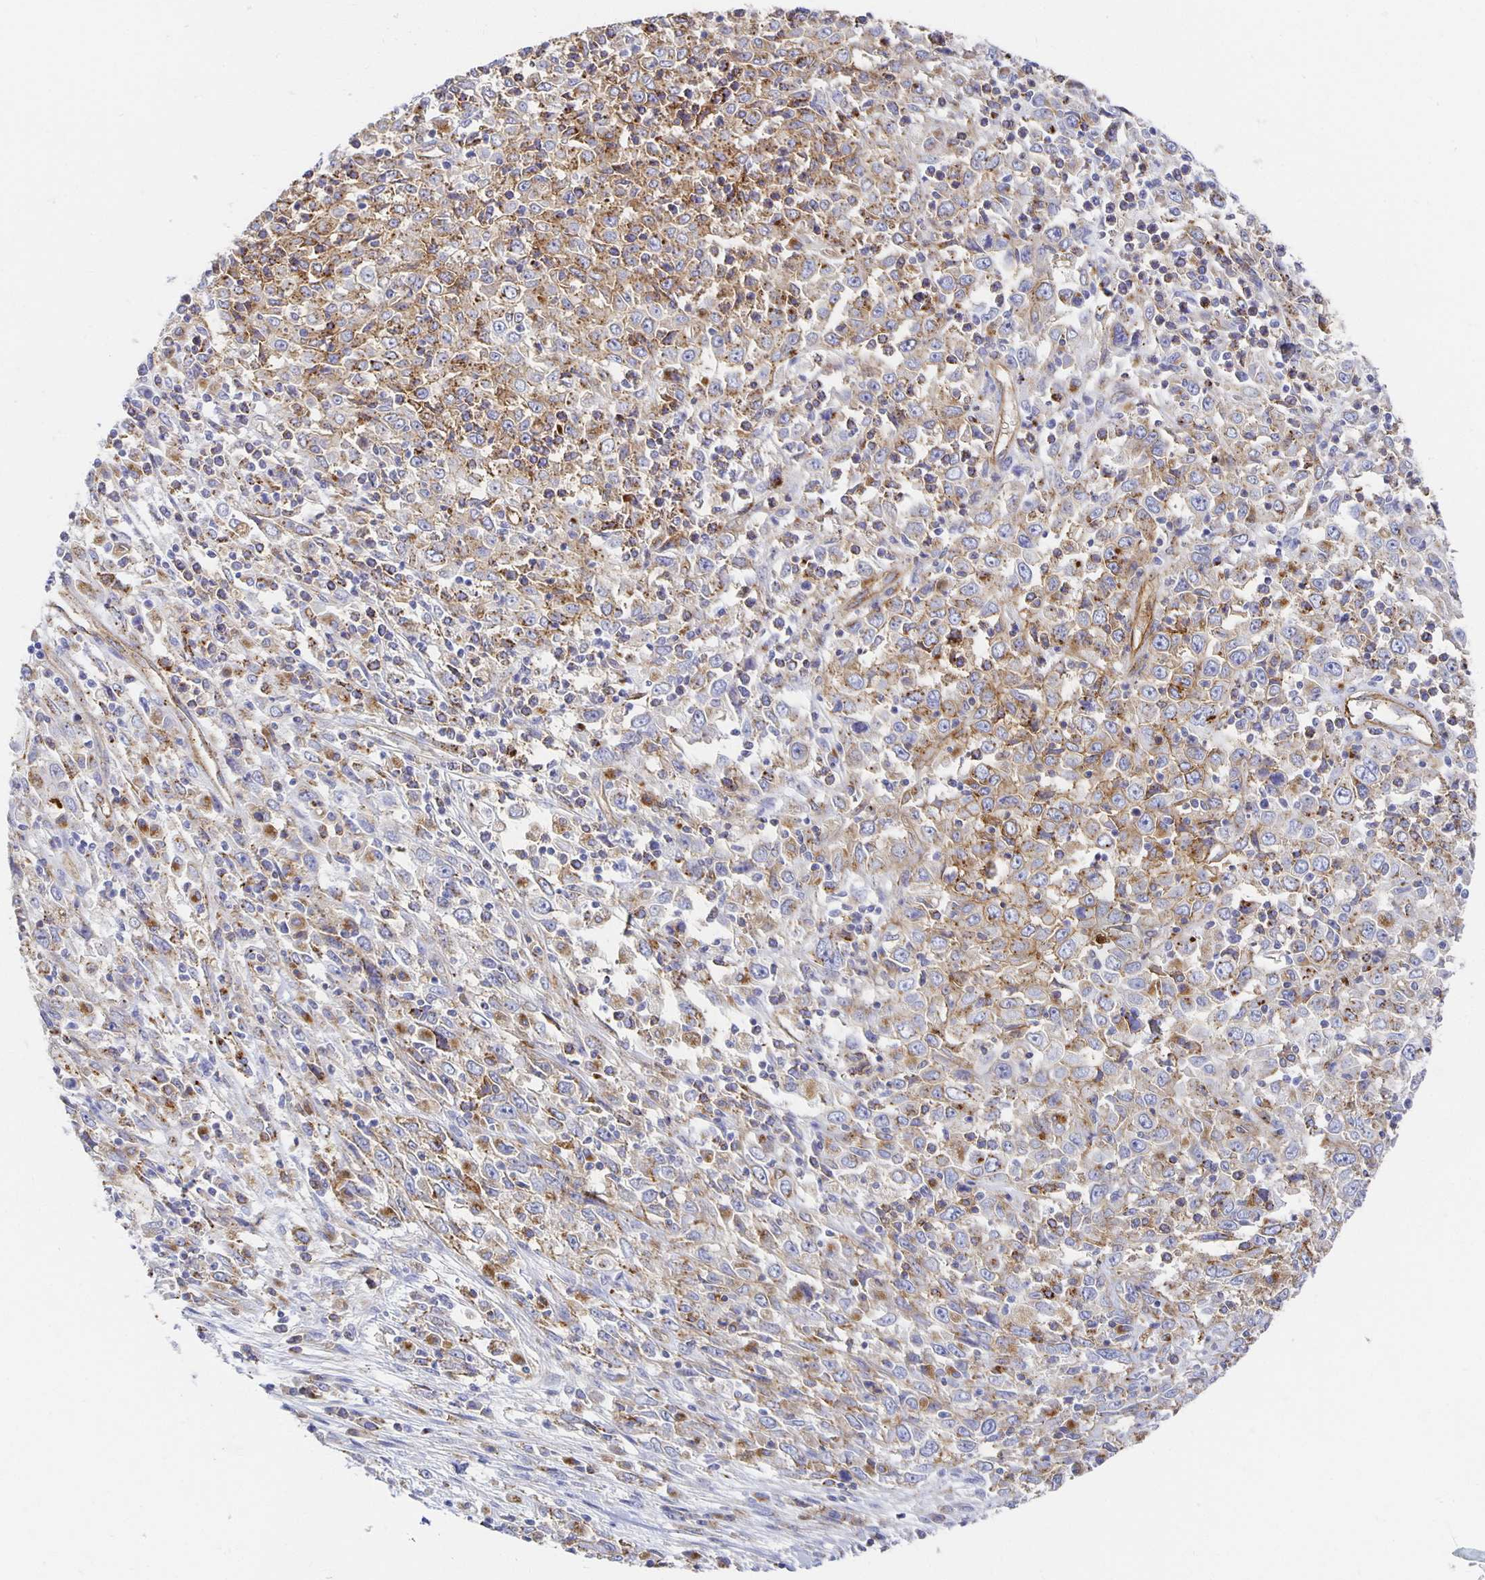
{"staining": {"intensity": "moderate", "quantity": ">75%", "location": "cytoplasmic/membranous"}, "tissue": "cervical cancer", "cell_type": "Tumor cells", "image_type": "cancer", "snomed": [{"axis": "morphology", "description": "Adenocarcinoma, NOS"}, {"axis": "topography", "description": "Cervix"}], "caption": "Moderate cytoplasmic/membranous staining is appreciated in approximately >75% of tumor cells in cervical cancer (adenocarcinoma). (IHC, brightfield microscopy, high magnification).", "gene": "TAAR1", "patient": {"sex": "female", "age": 40}}